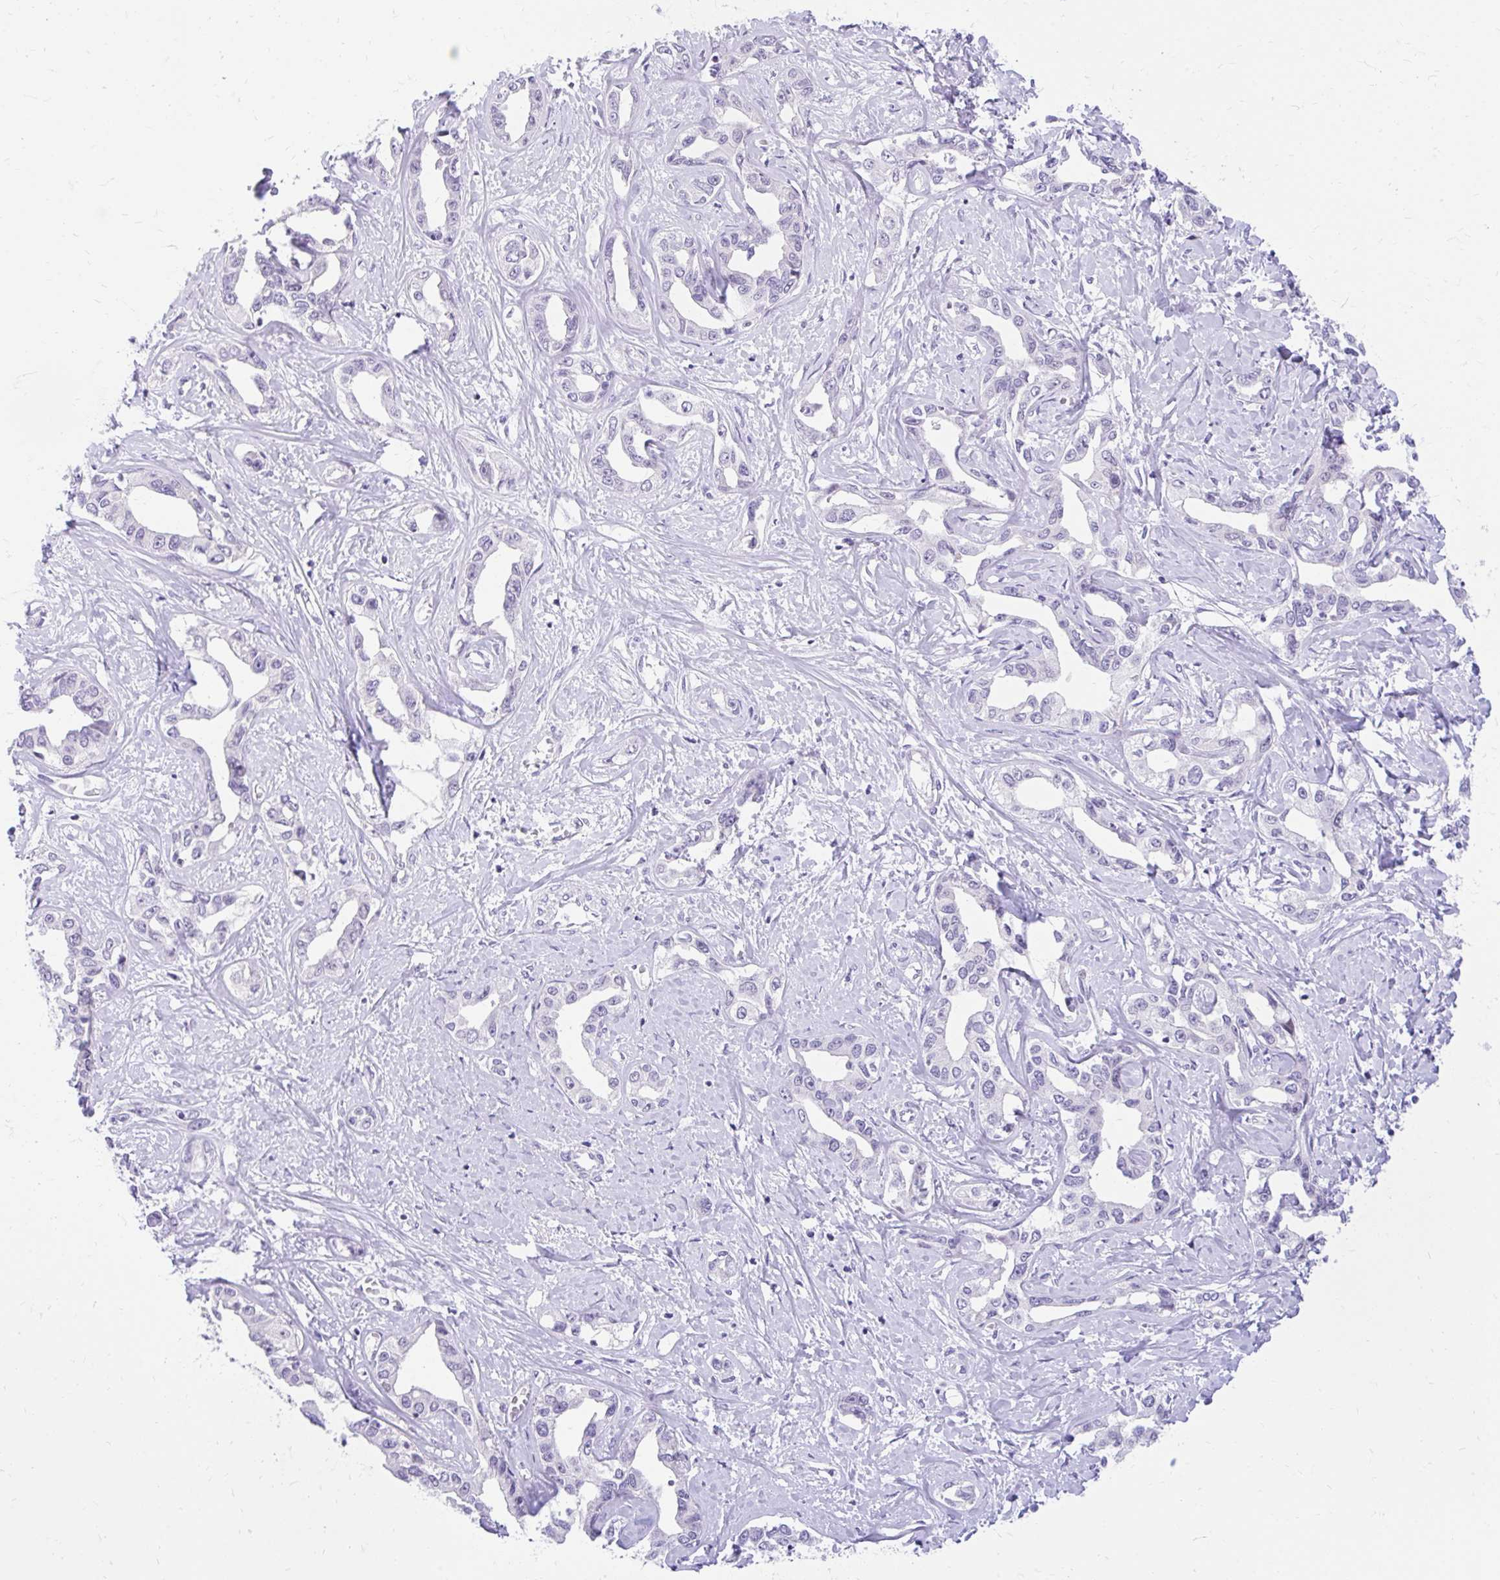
{"staining": {"intensity": "negative", "quantity": "none", "location": "none"}, "tissue": "liver cancer", "cell_type": "Tumor cells", "image_type": "cancer", "snomed": [{"axis": "morphology", "description": "Cholangiocarcinoma"}, {"axis": "topography", "description": "Liver"}], "caption": "Micrograph shows no protein staining in tumor cells of cholangiocarcinoma (liver) tissue. (DAB (3,3'-diaminobenzidine) immunohistochemistry (IHC), high magnification).", "gene": "GLB1L2", "patient": {"sex": "male", "age": 59}}